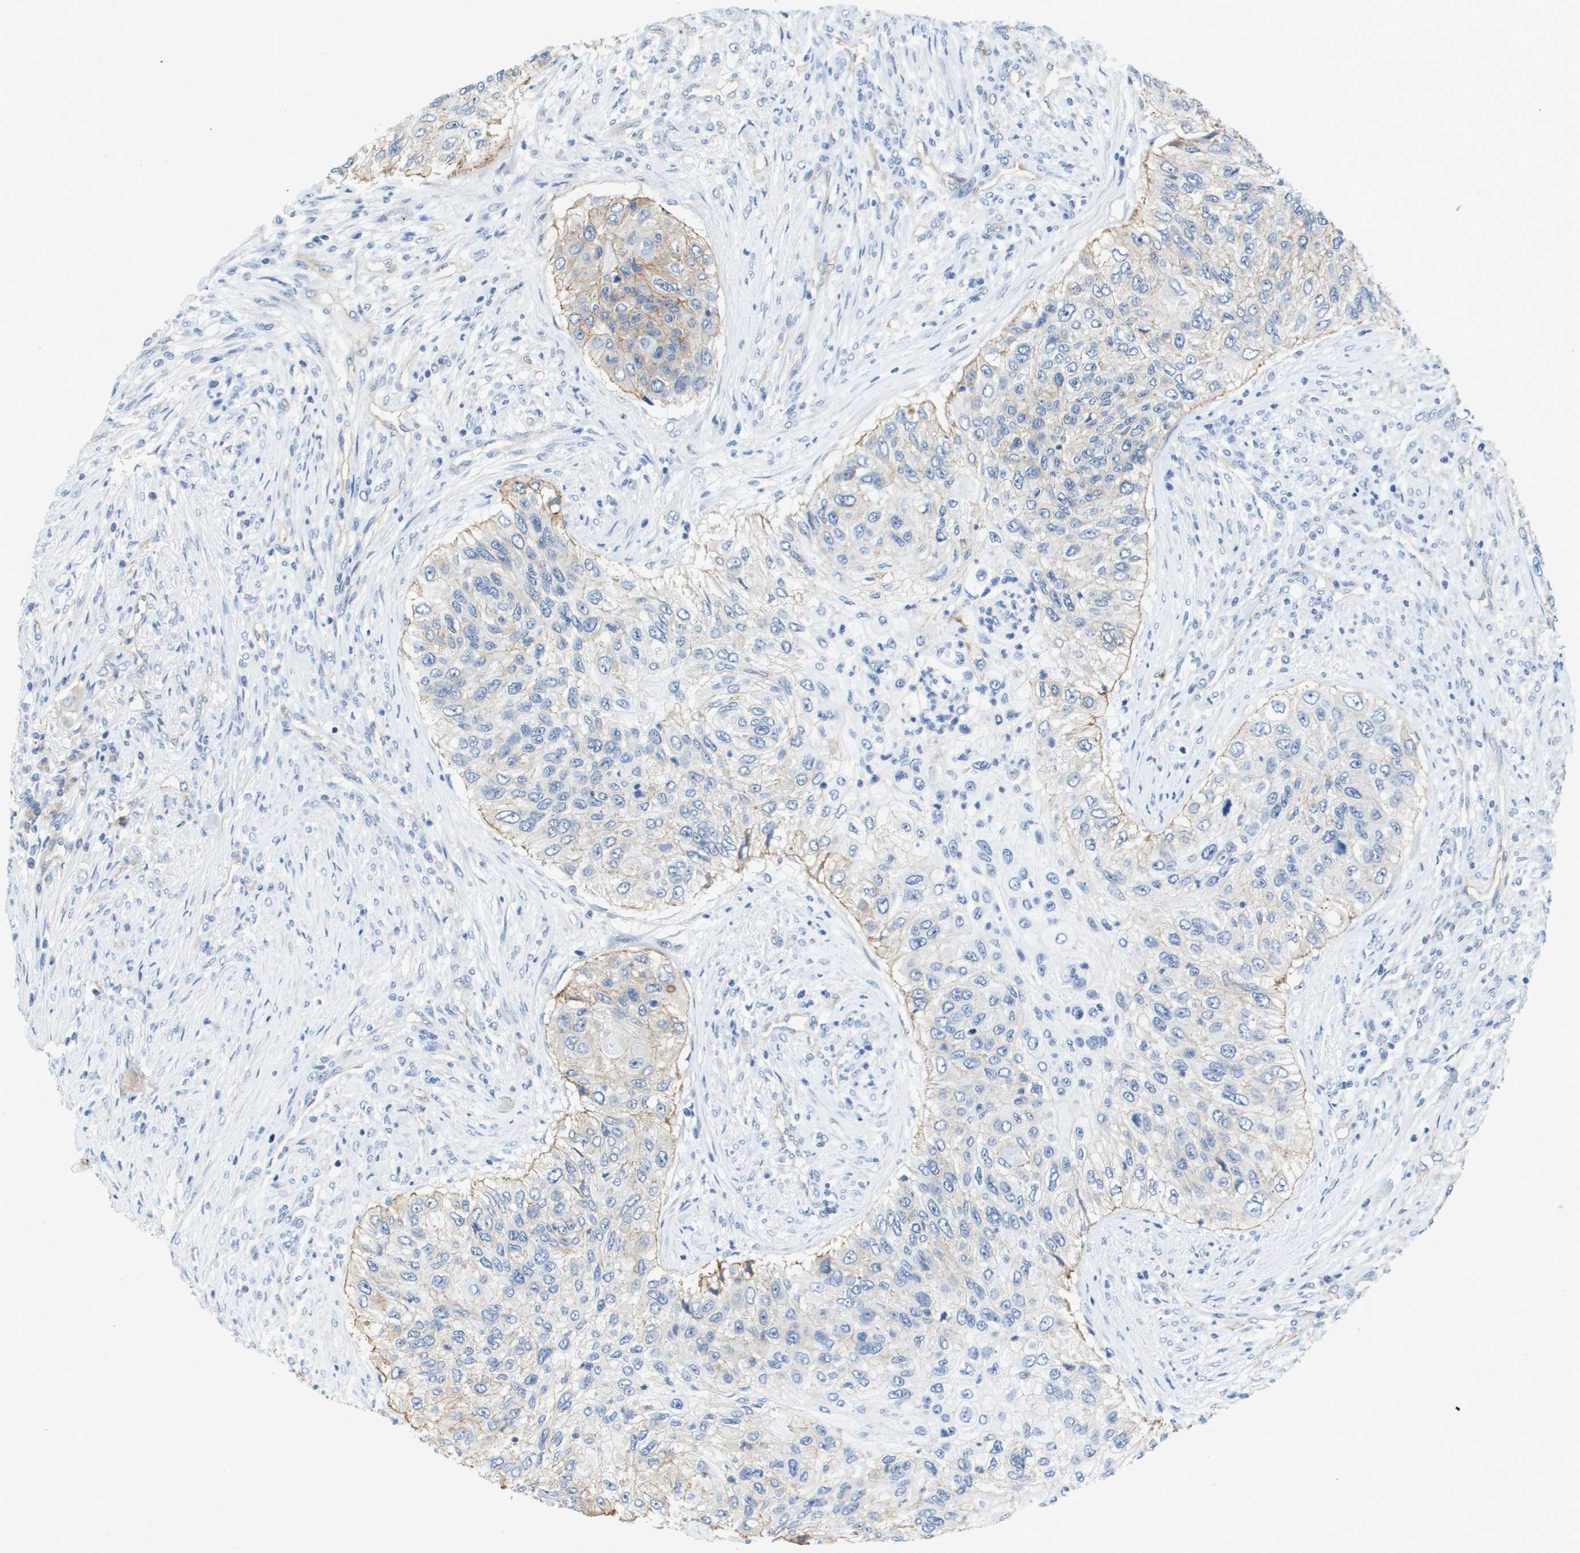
{"staining": {"intensity": "weak", "quantity": "25%-75%", "location": "cytoplasmic/membranous"}, "tissue": "urothelial cancer", "cell_type": "Tumor cells", "image_type": "cancer", "snomed": [{"axis": "morphology", "description": "Urothelial carcinoma, High grade"}, {"axis": "topography", "description": "Urinary bladder"}], "caption": "A micrograph of human high-grade urothelial carcinoma stained for a protein displays weak cytoplasmic/membranous brown staining in tumor cells. Nuclei are stained in blue.", "gene": "ITGA6", "patient": {"sex": "female", "age": 60}}